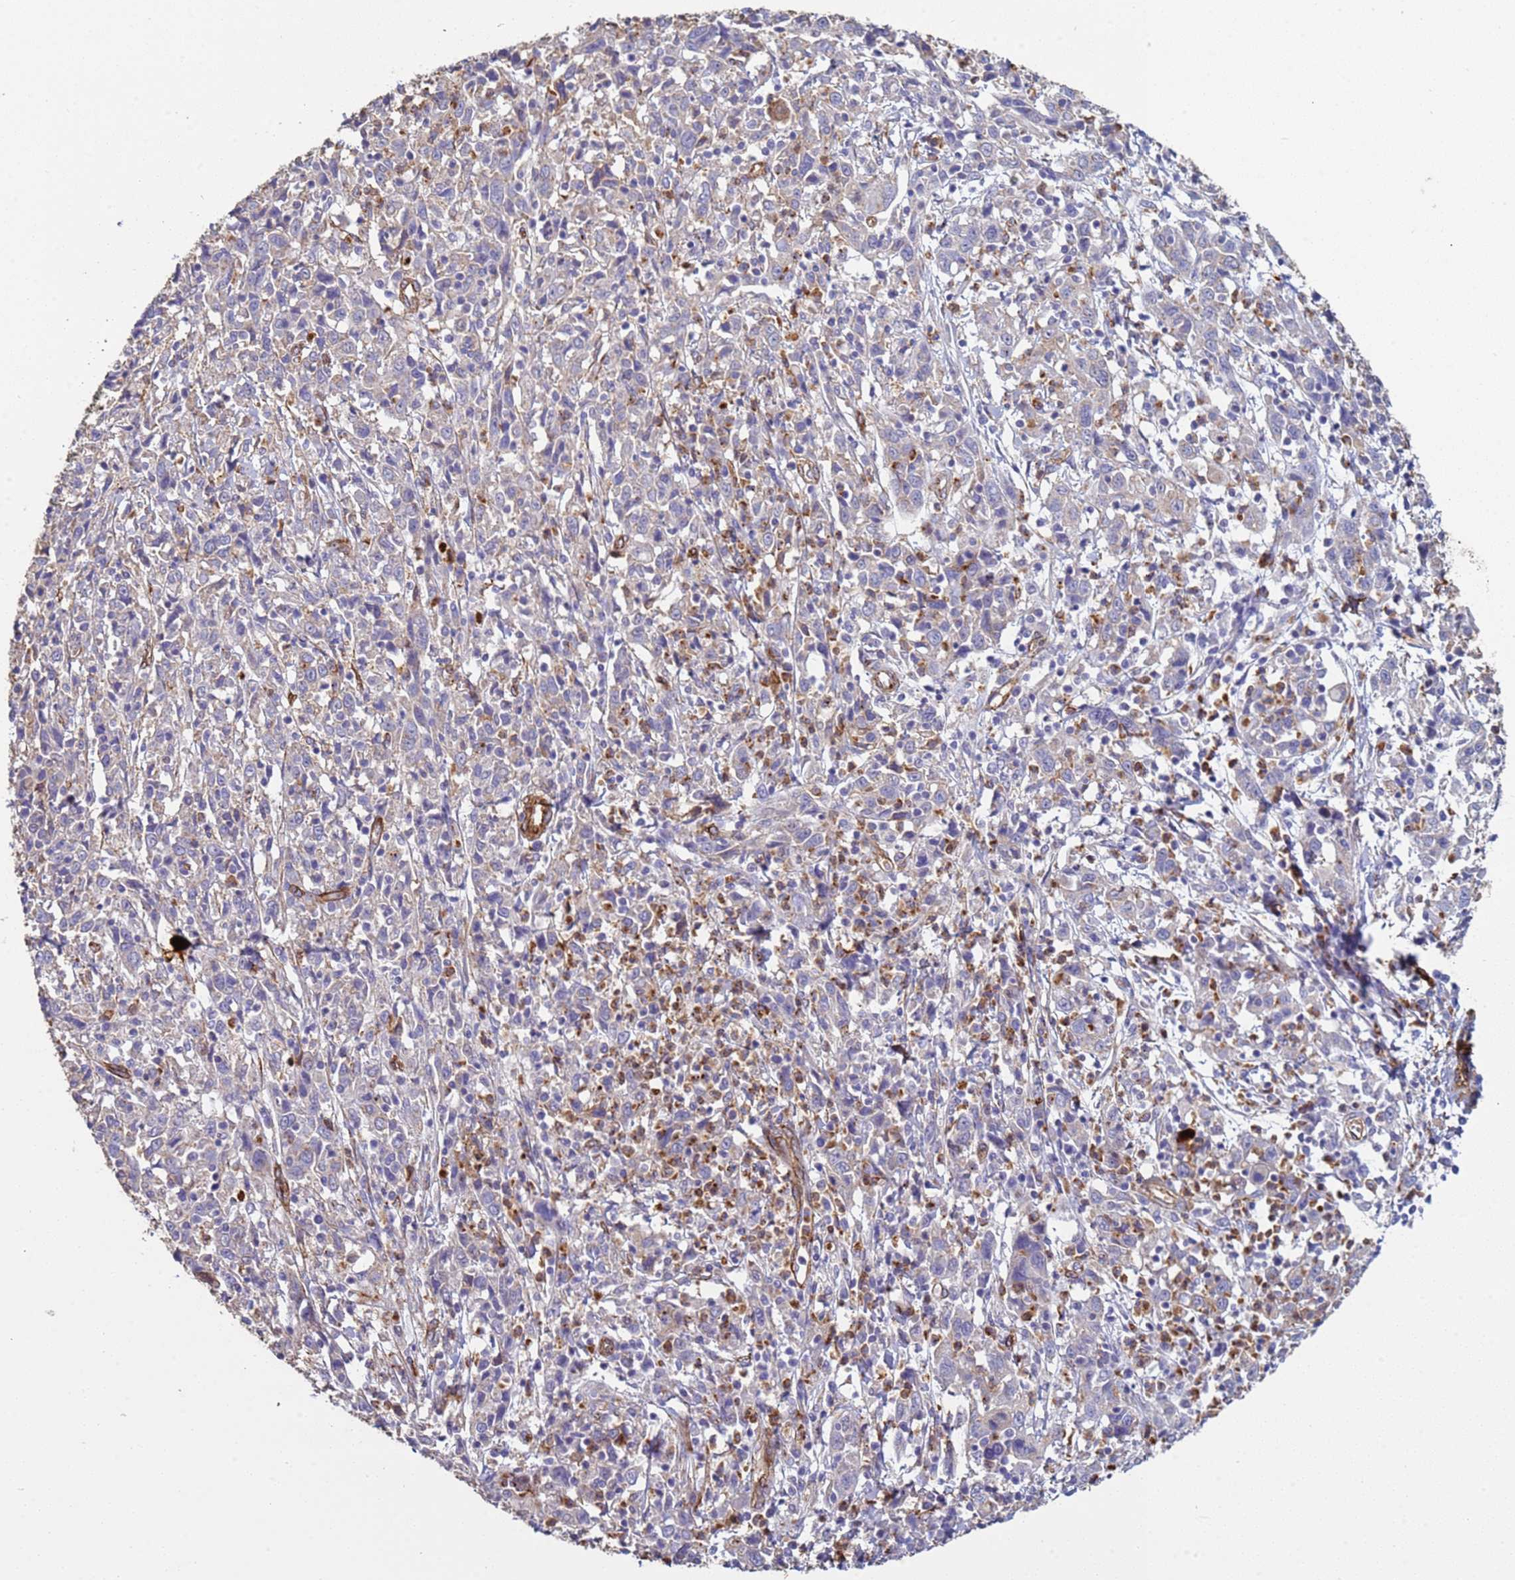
{"staining": {"intensity": "negative", "quantity": "none", "location": "none"}, "tissue": "cervical cancer", "cell_type": "Tumor cells", "image_type": "cancer", "snomed": [{"axis": "morphology", "description": "Squamous cell carcinoma, NOS"}, {"axis": "topography", "description": "Cervix"}], "caption": "This photomicrograph is of cervical cancer (squamous cell carcinoma) stained with immunohistochemistry to label a protein in brown with the nuclei are counter-stained blue. There is no expression in tumor cells.", "gene": "GASK1A", "patient": {"sex": "female", "age": 46}}